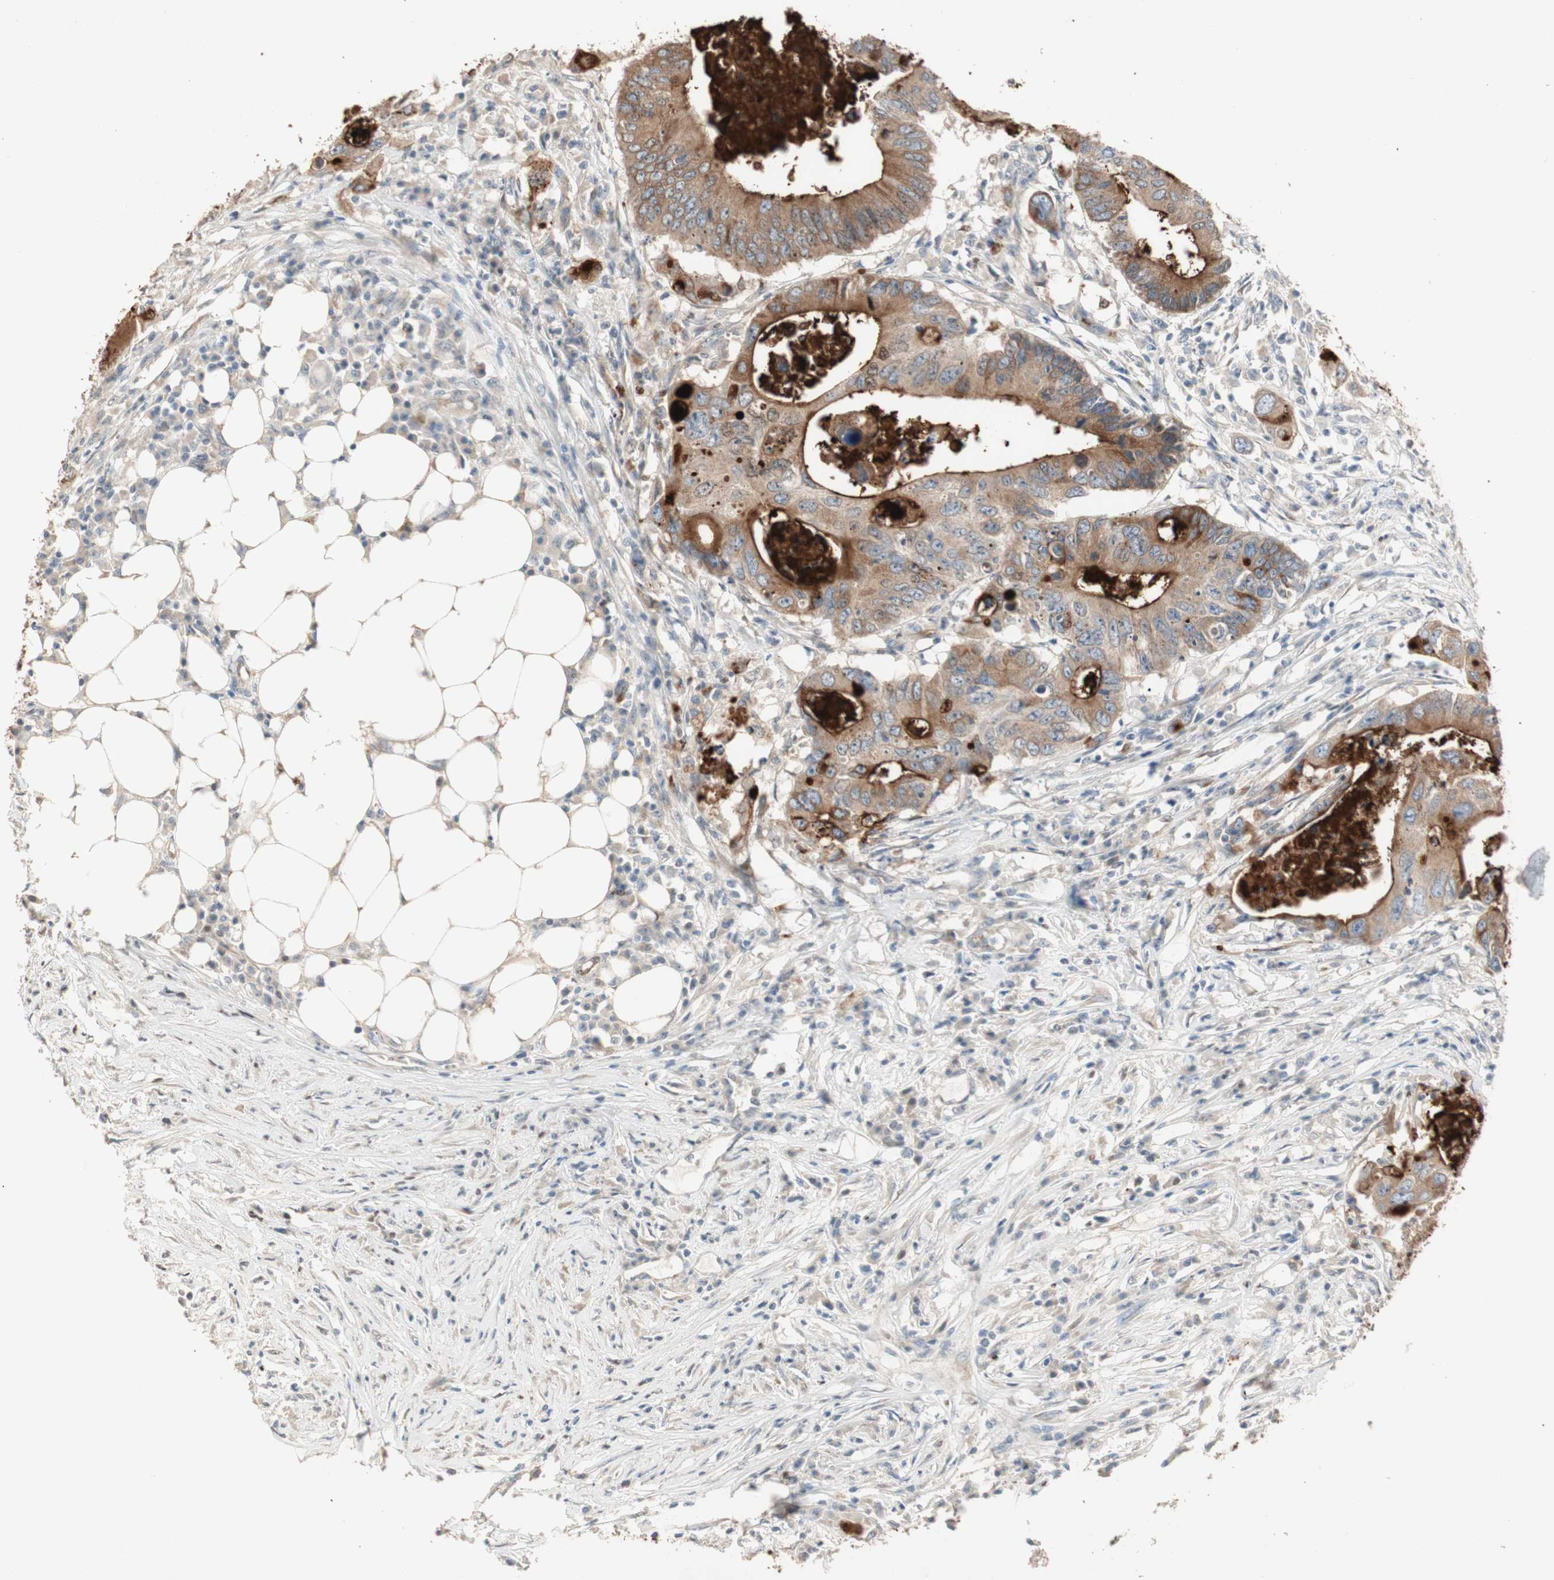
{"staining": {"intensity": "strong", "quantity": ">75%", "location": "cytoplasmic/membranous"}, "tissue": "colorectal cancer", "cell_type": "Tumor cells", "image_type": "cancer", "snomed": [{"axis": "morphology", "description": "Adenocarcinoma, NOS"}, {"axis": "topography", "description": "Colon"}], "caption": "Protein positivity by immunohistochemistry (IHC) demonstrates strong cytoplasmic/membranous positivity in about >75% of tumor cells in adenocarcinoma (colorectal). (DAB IHC, brown staining for protein, blue staining for nuclei).", "gene": "TASOR", "patient": {"sex": "male", "age": 71}}